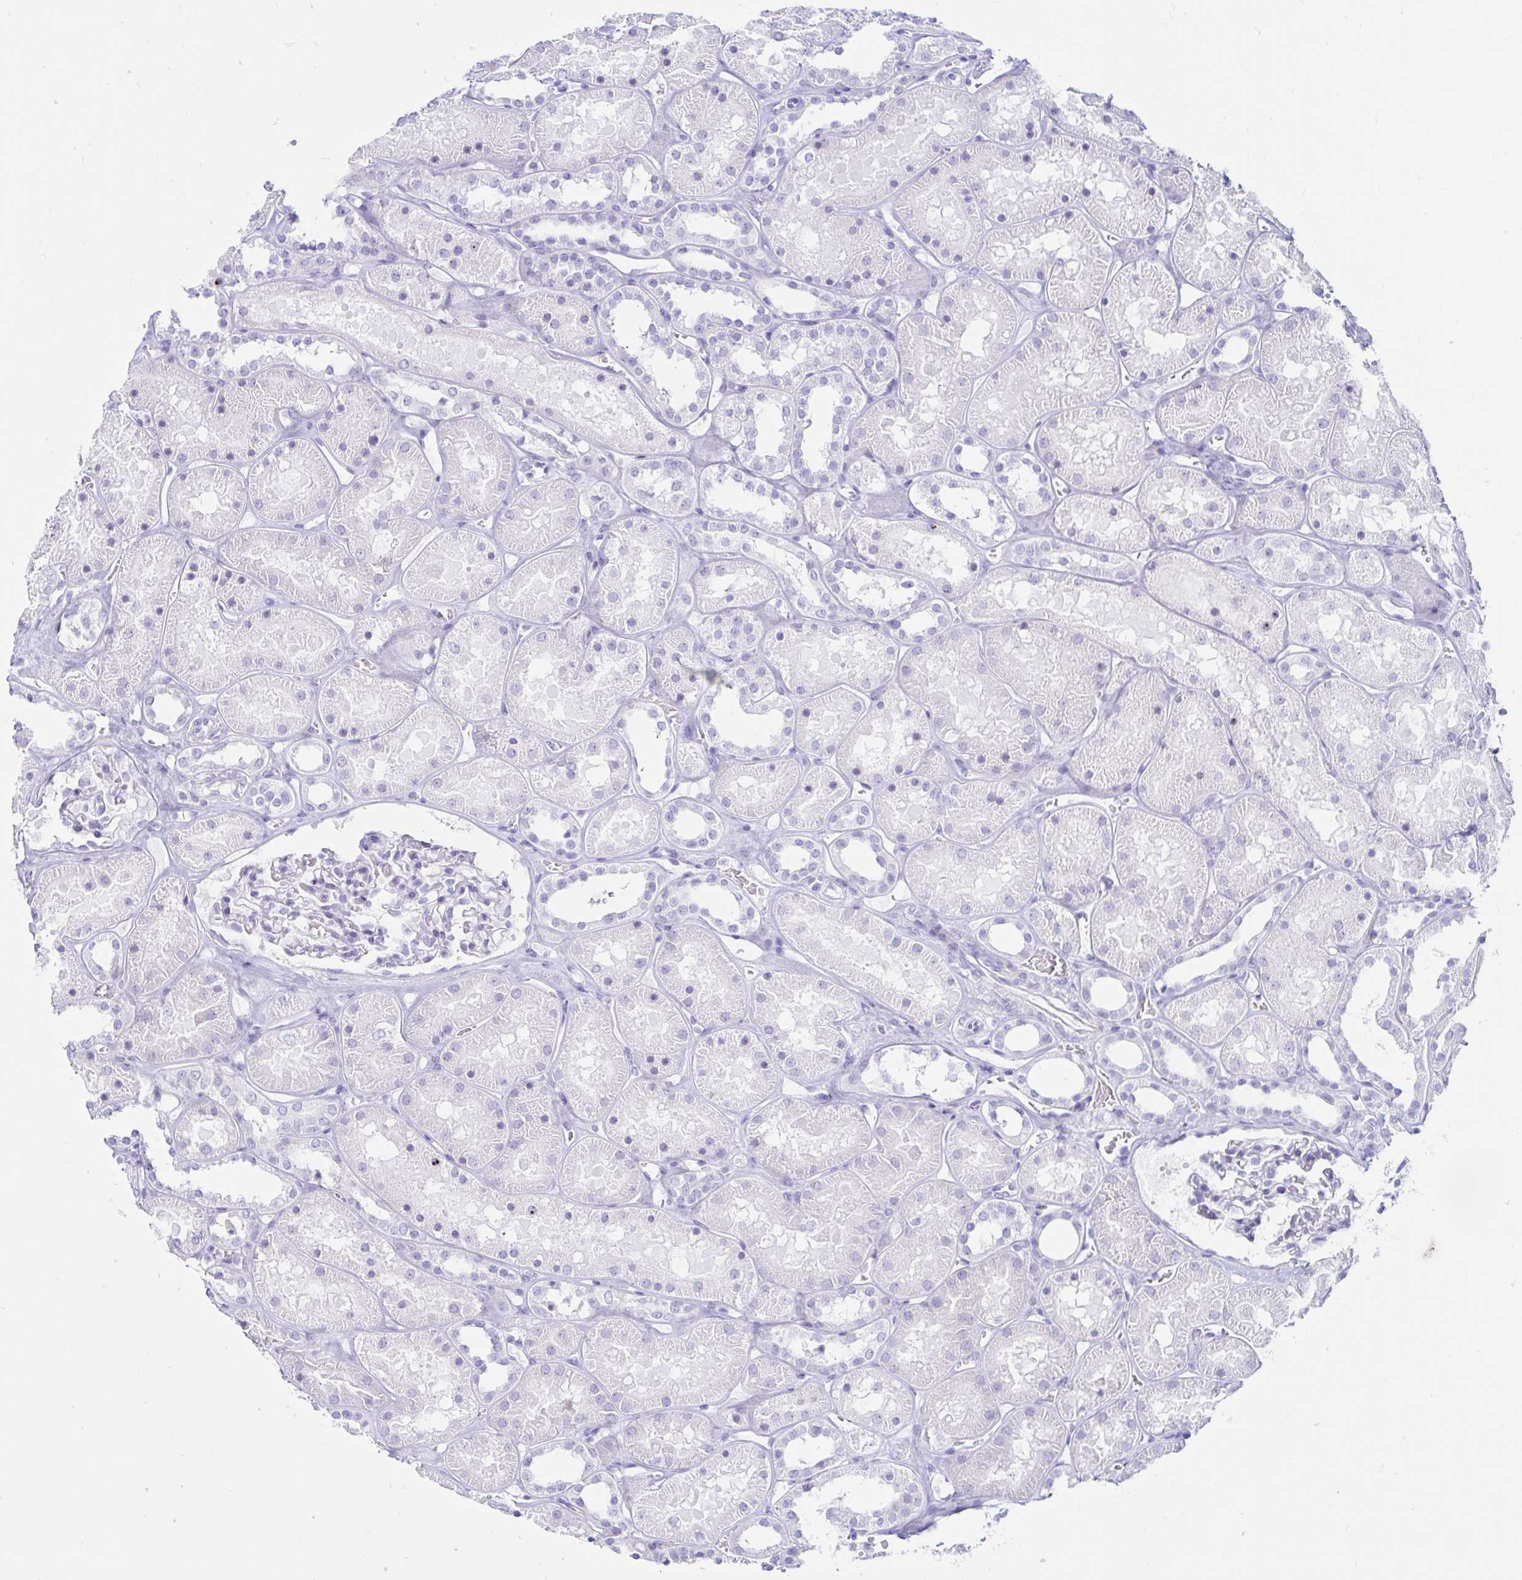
{"staining": {"intensity": "negative", "quantity": "none", "location": "none"}, "tissue": "kidney", "cell_type": "Cells in glomeruli", "image_type": "normal", "snomed": [{"axis": "morphology", "description": "Normal tissue, NOS"}, {"axis": "topography", "description": "Kidney"}], "caption": "Cells in glomeruli are negative for protein expression in unremarkable human kidney. (DAB (3,3'-diaminobenzidine) immunohistochemistry (IHC), high magnification).", "gene": "BEST1", "patient": {"sex": "female", "age": 41}}